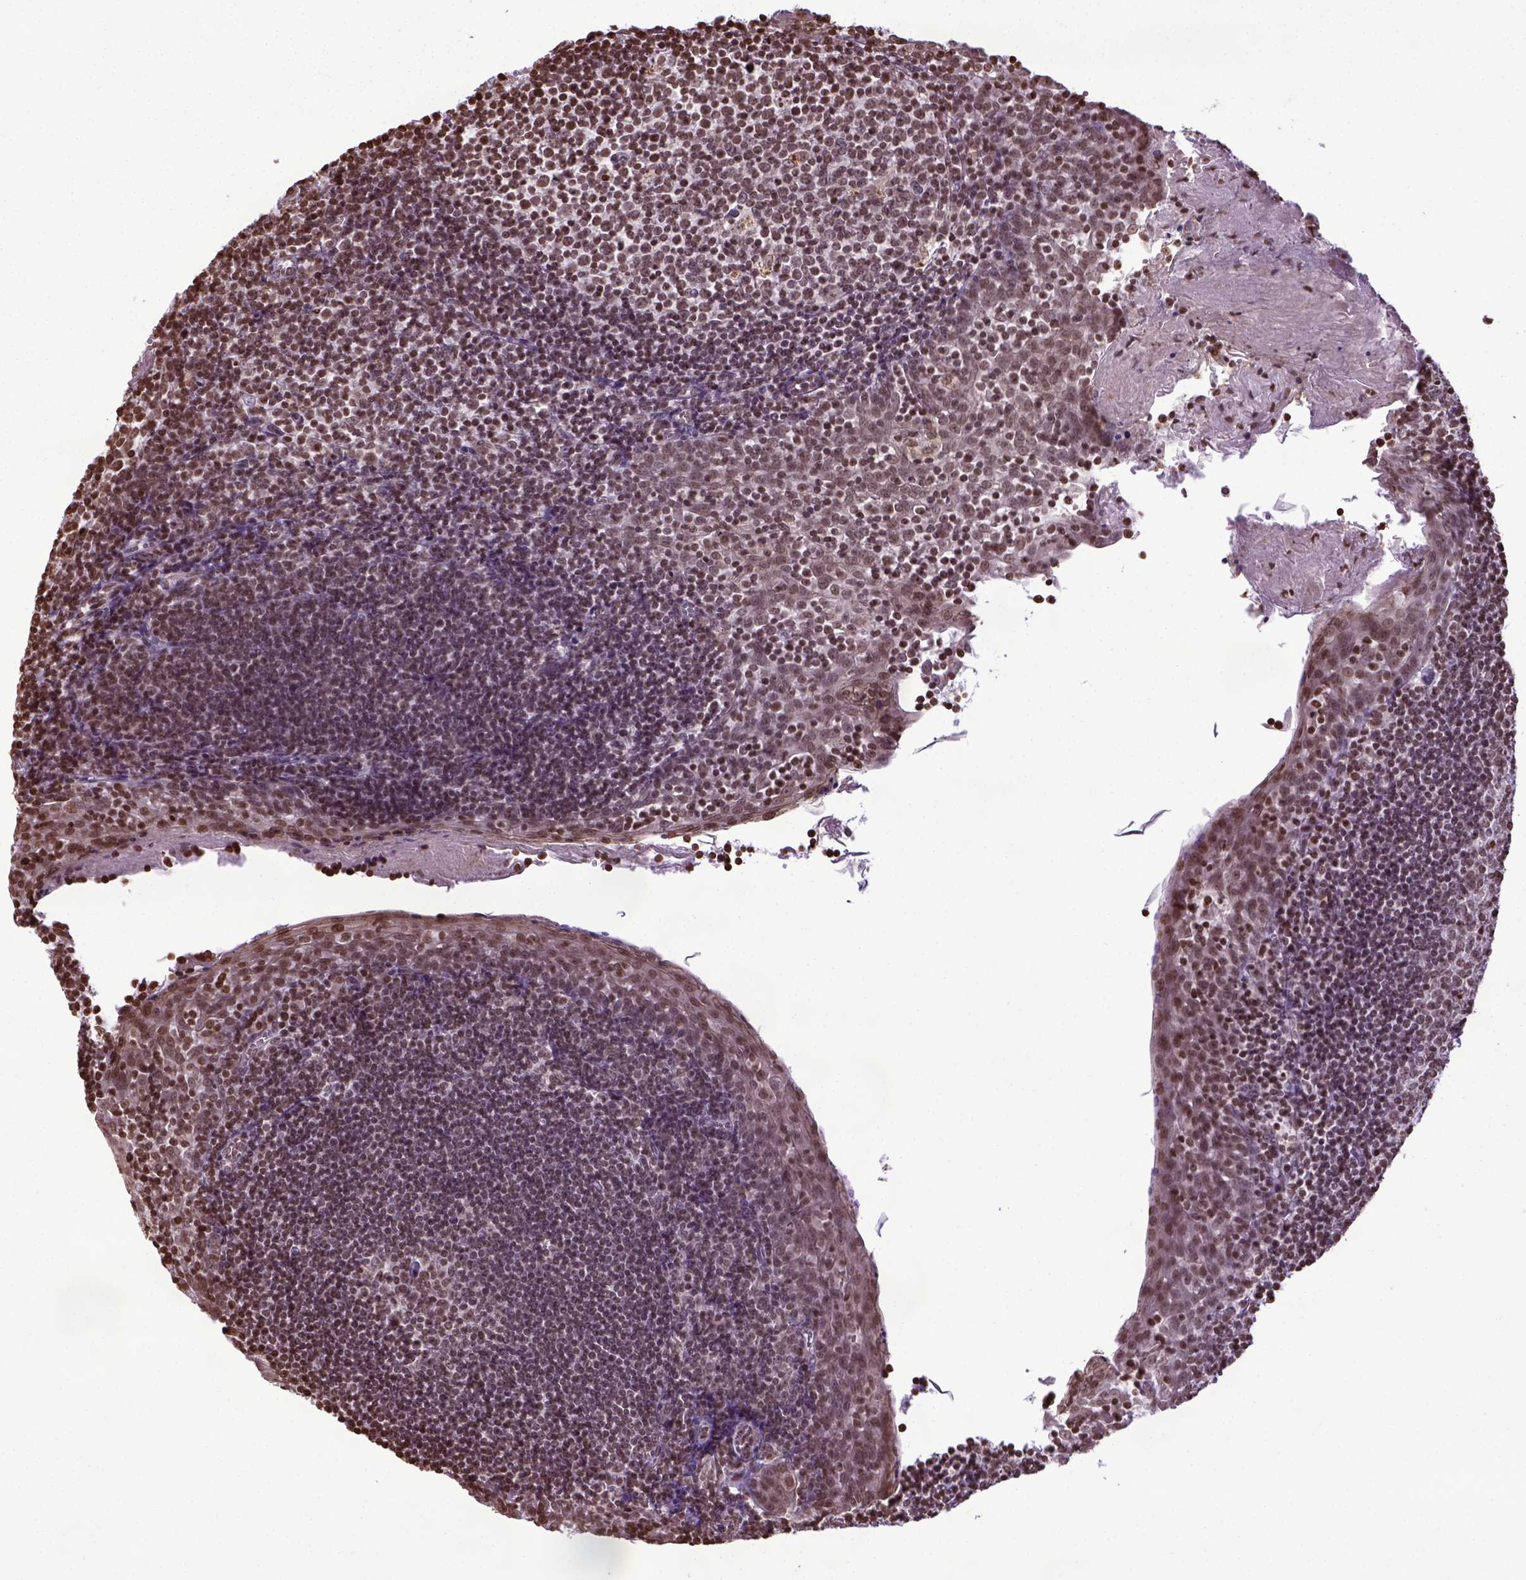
{"staining": {"intensity": "moderate", "quantity": ">75%", "location": "nuclear"}, "tissue": "lymph node", "cell_type": "Germinal center cells", "image_type": "normal", "snomed": [{"axis": "morphology", "description": "Normal tissue, NOS"}, {"axis": "topography", "description": "Lymph node"}], "caption": "Germinal center cells display medium levels of moderate nuclear expression in about >75% of cells in normal human lymph node.", "gene": "ZNF75D", "patient": {"sex": "female", "age": 21}}